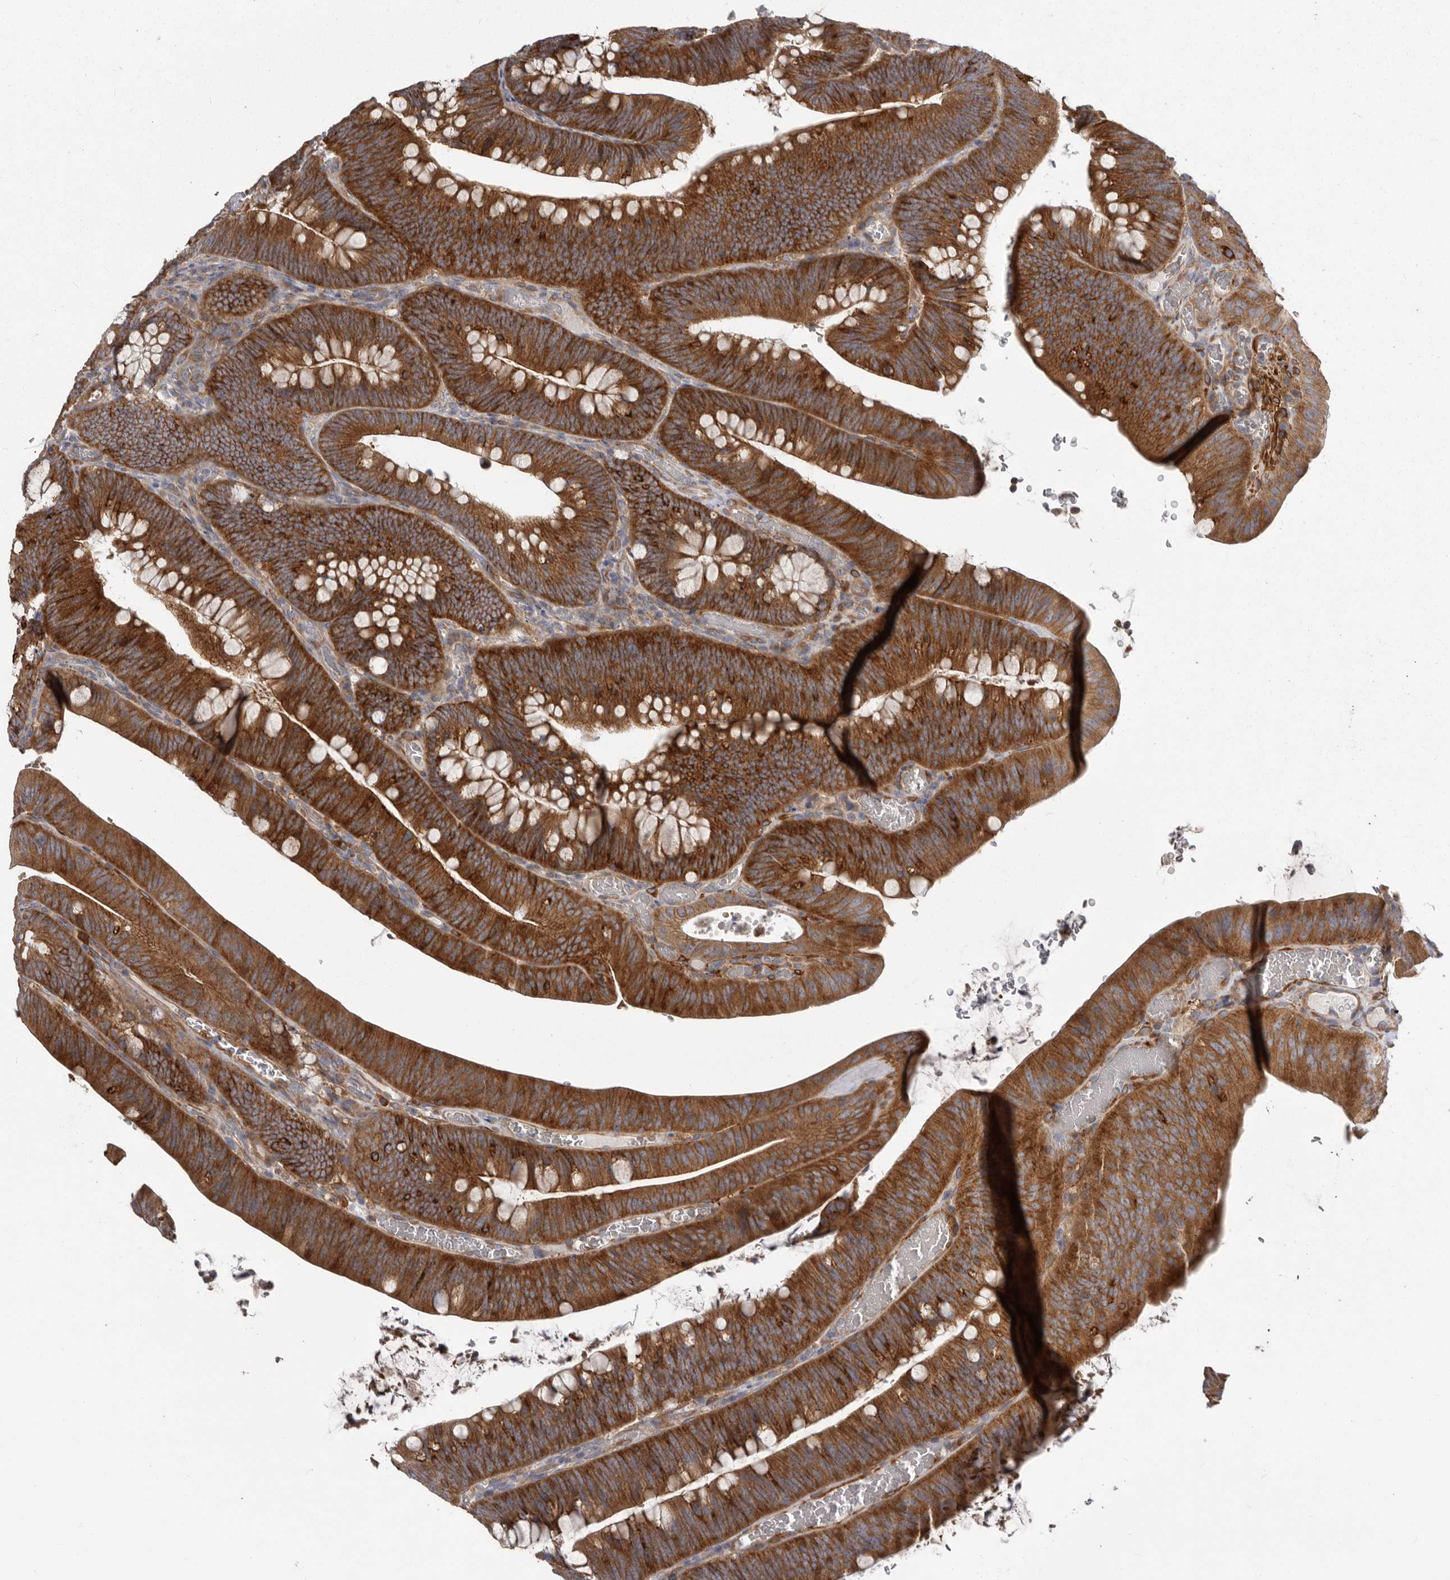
{"staining": {"intensity": "strong", "quantity": ">75%", "location": "cytoplasmic/membranous"}, "tissue": "colorectal cancer", "cell_type": "Tumor cells", "image_type": "cancer", "snomed": [{"axis": "morphology", "description": "Normal tissue, NOS"}, {"axis": "topography", "description": "Colon"}], "caption": "High-power microscopy captured an IHC image of colorectal cancer, revealing strong cytoplasmic/membranous expression in about >75% of tumor cells.", "gene": "ENAH", "patient": {"sex": "female", "age": 82}}